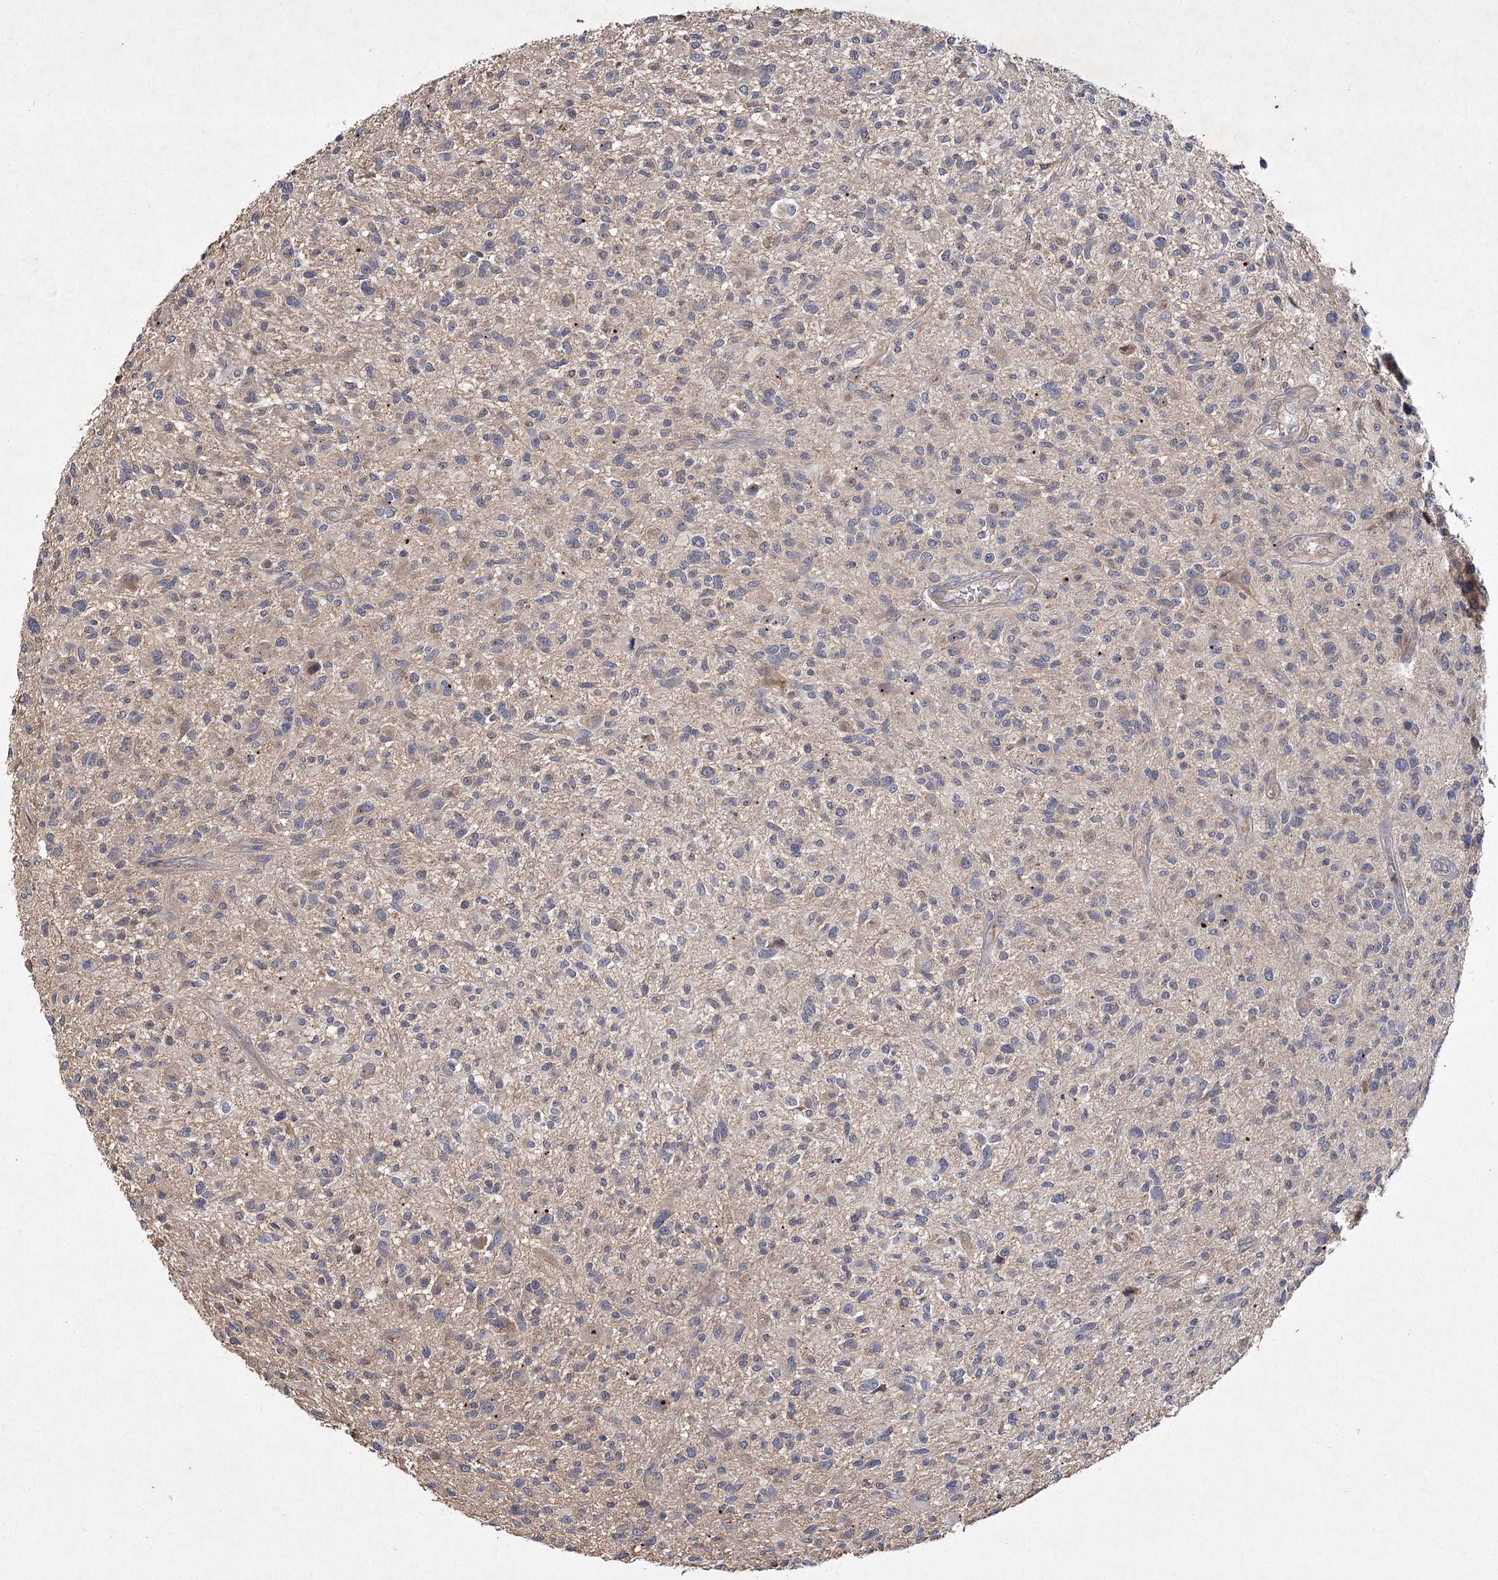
{"staining": {"intensity": "negative", "quantity": "none", "location": "none"}, "tissue": "glioma", "cell_type": "Tumor cells", "image_type": "cancer", "snomed": [{"axis": "morphology", "description": "Glioma, malignant, High grade"}, {"axis": "topography", "description": "Brain"}], "caption": "High power microscopy micrograph of an immunohistochemistry (IHC) micrograph of glioma, revealing no significant staining in tumor cells. (Stains: DAB (3,3'-diaminobenzidine) immunohistochemistry (IHC) with hematoxylin counter stain, Microscopy: brightfield microscopy at high magnification).", "gene": "MFN1", "patient": {"sex": "male", "age": 47}}